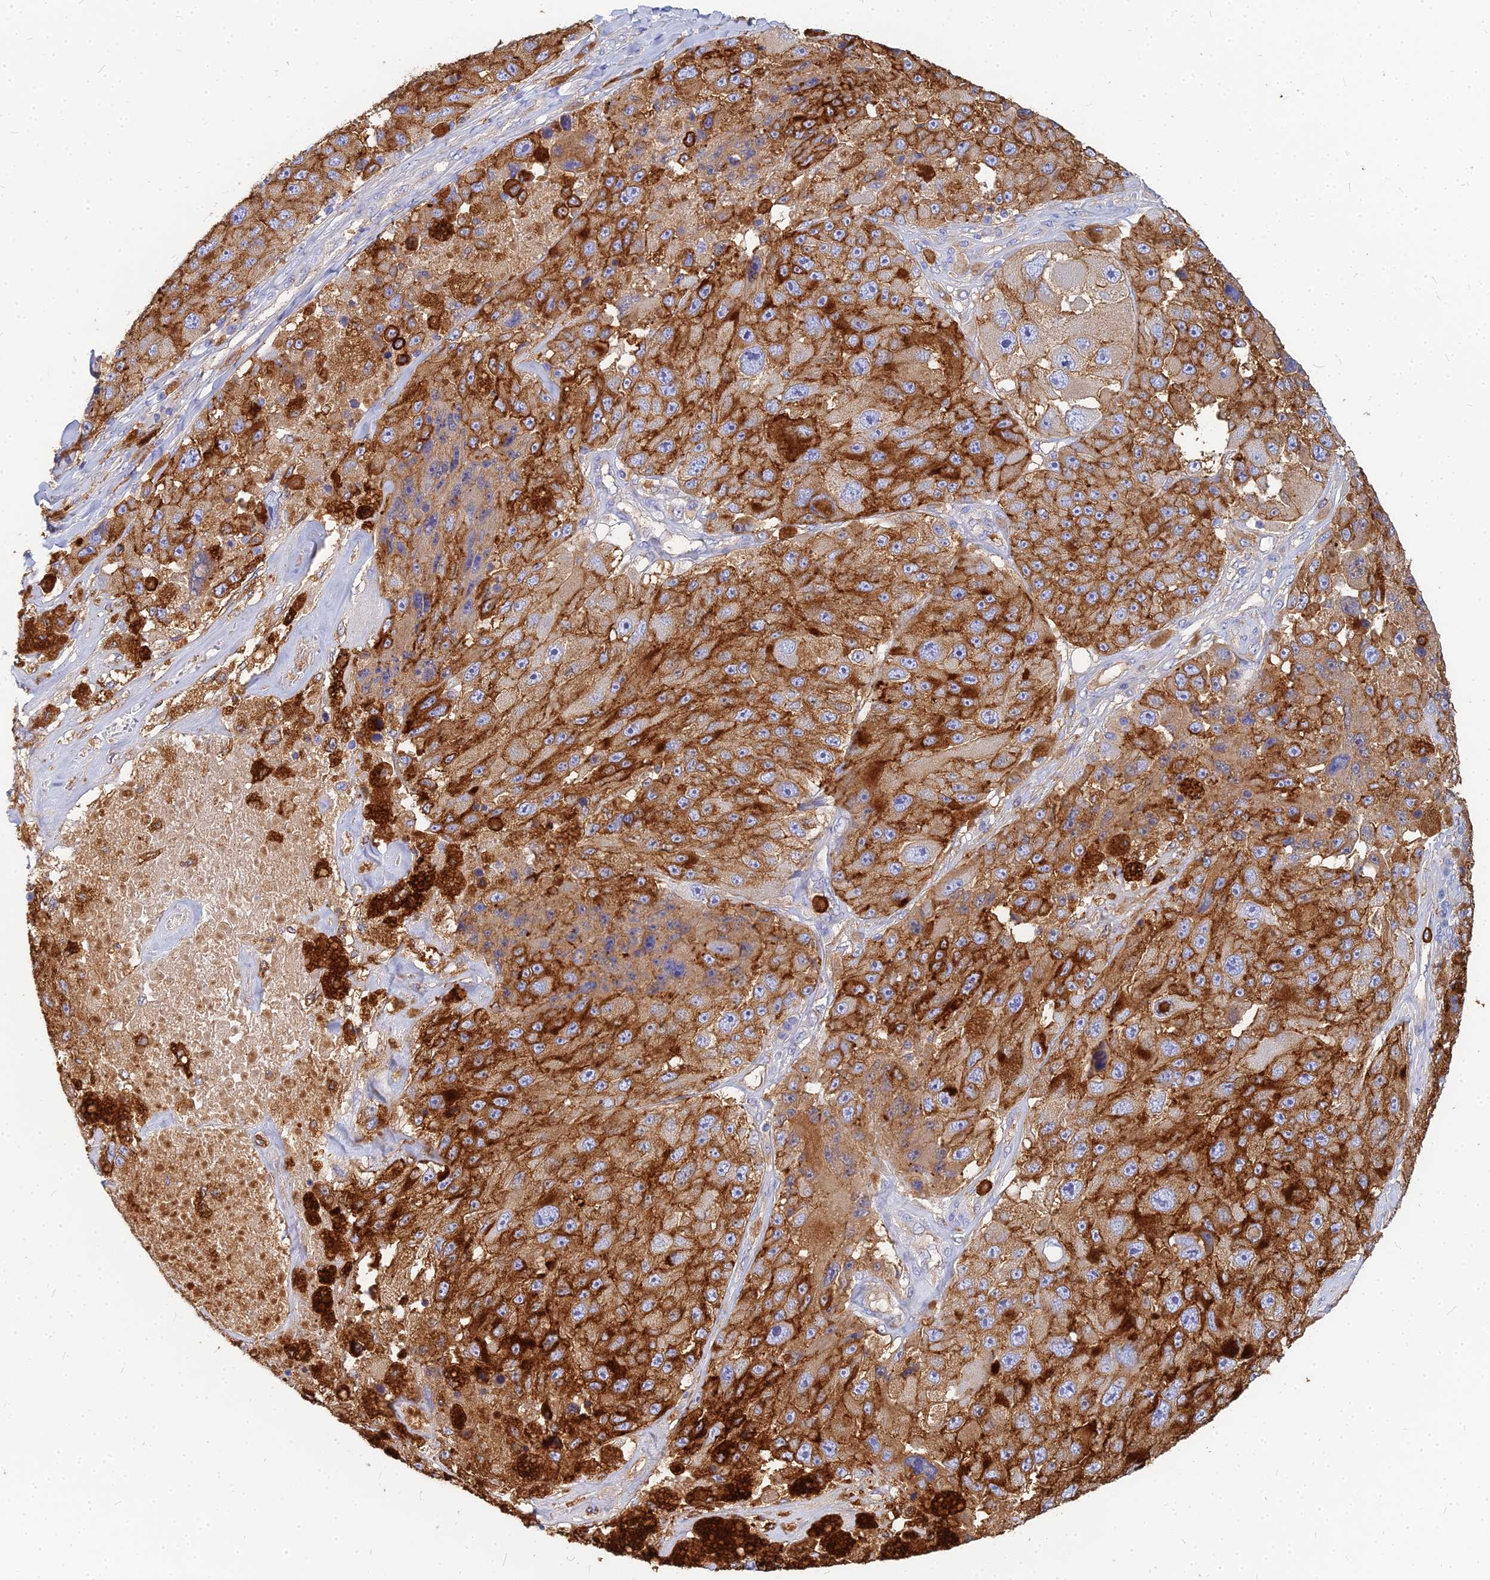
{"staining": {"intensity": "strong", "quantity": ">75%", "location": "cytoplasmic/membranous"}, "tissue": "melanoma", "cell_type": "Tumor cells", "image_type": "cancer", "snomed": [{"axis": "morphology", "description": "Malignant melanoma, Metastatic site"}, {"axis": "topography", "description": "Lymph node"}], "caption": "There is high levels of strong cytoplasmic/membranous positivity in tumor cells of melanoma, as demonstrated by immunohistochemical staining (brown color).", "gene": "VAT1", "patient": {"sex": "male", "age": 62}}